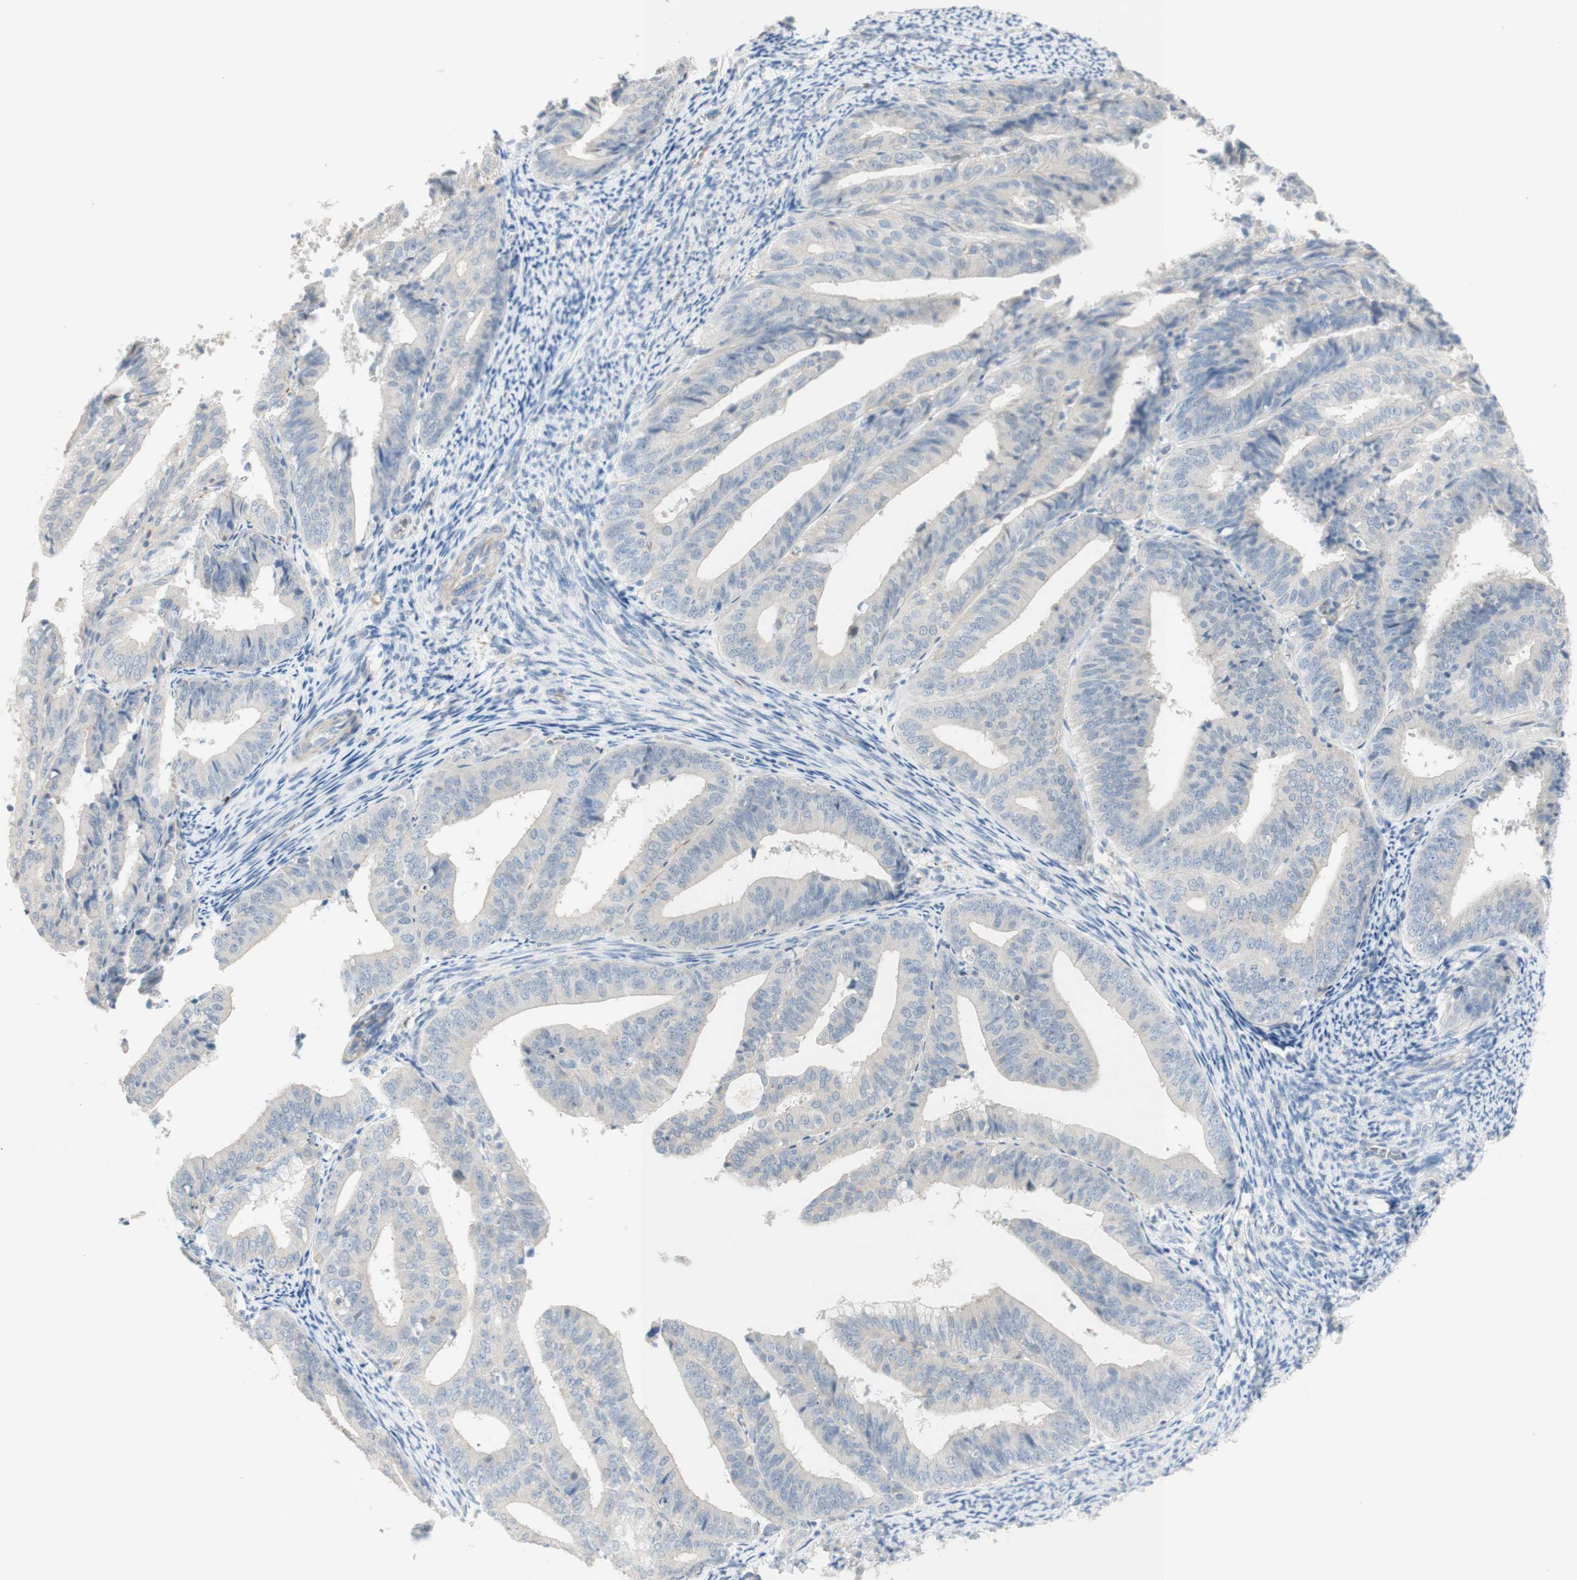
{"staining": {"intensity": "negative", "quantity": "none", "location": "none"}, "tissue": "endometrial cancer", "cell_type": "Tumor cells", "image_type": "cancer", "snomed": [{"axis": "morphology", "description": "Adenocarcinoma, NOS"}, {"axis": "topography", "description": "Endometrium"}], "caption": "Tumor cells are negative for brown protein staining in endometrial adenocarcinoma. The staining is performed using DAB brown chromogen with nuclei counter-stained in using hematoxylin.", "gene": "MANEA", "patient": {"sex": "female", "age": 63}}